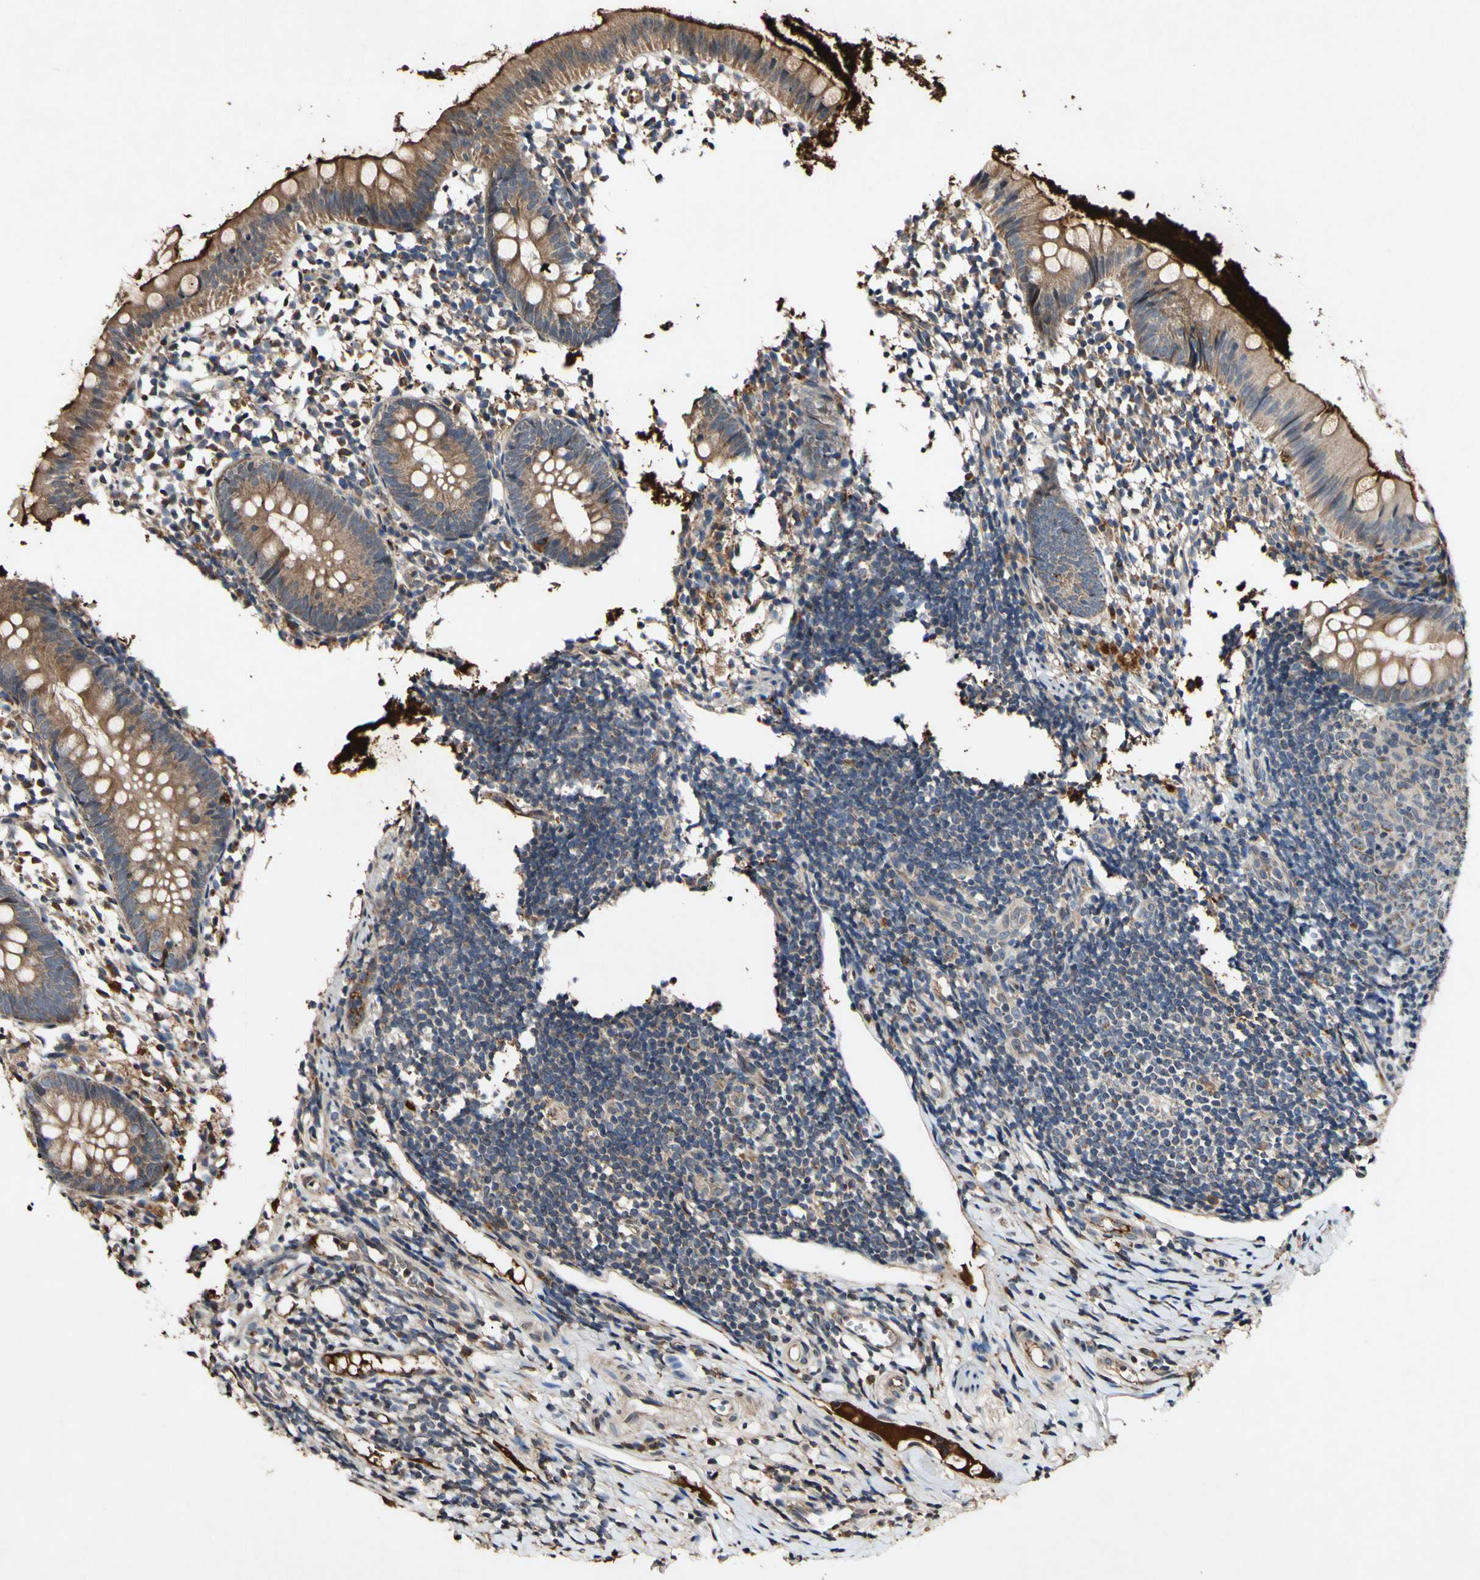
{"staining": {"intensity": "moderate", "quantity": ">75%", "location": "cytoplasmic/membranous"}, "tissue": "appendix", "cell_type": "Glandular cells", "image_type": "normal", "snomed": [{"axis": "morphology", "description": "Normal tissue, NOS"}, {"axis": "topography", "description": "Appendix"}], "caption": "DAB immunohistochemical staining of unremarkable appendix exhibits moderate cytoplasmic/membranous protein expression in approximately >75% of glandular cells. (brown staining indicates protein expression, while blue staining denotes nuclei).", "gene": "PLAT", "patient": {"sex": "female", "age": 20}}